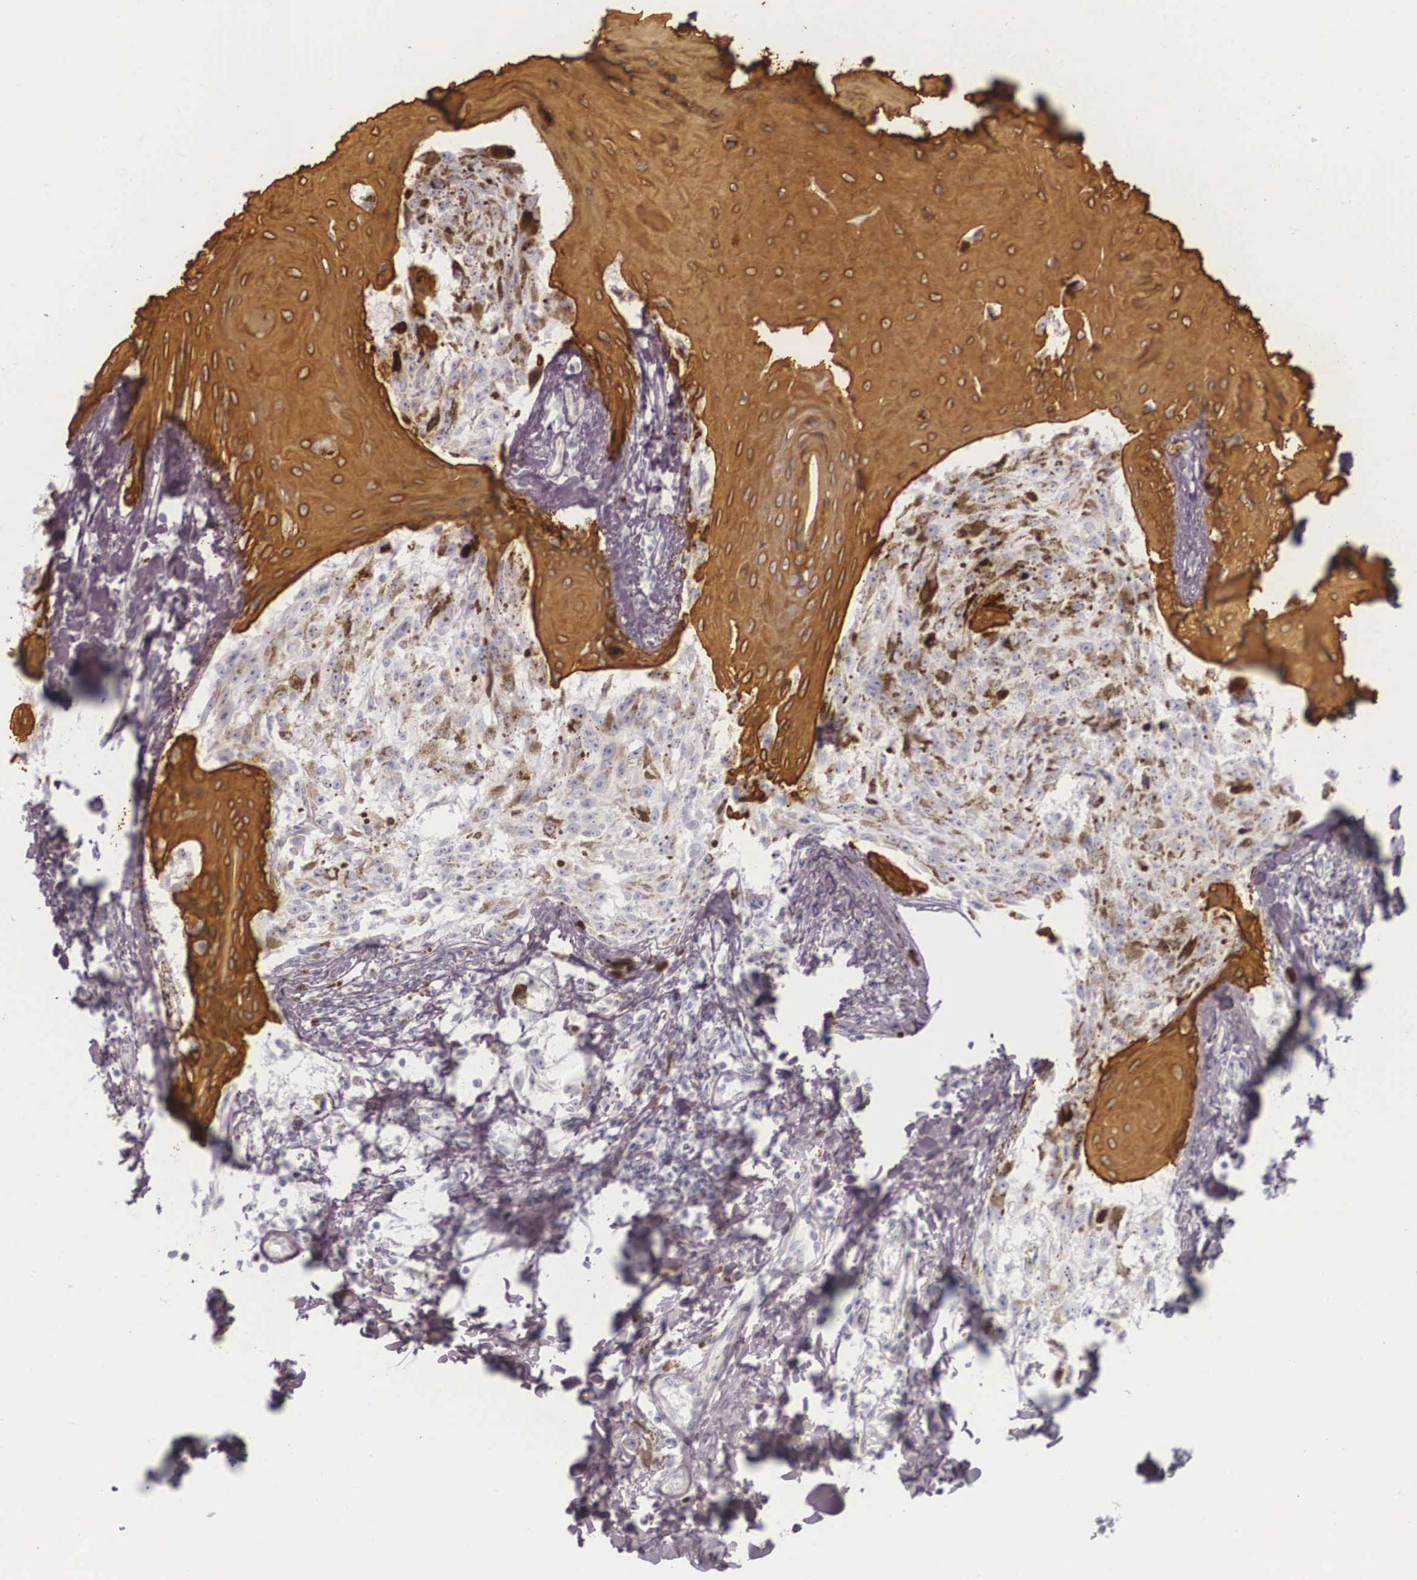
{"staining": {"intensity": "weak", "quantity": "<25%", "location": "cytoplasmic/membranous"}, "tissue": "melanoma", "cell_type": "Tumor cells", "image_type": "cancer", "snomed": [{"axis": "morphology", "description": "Malignant melanoma, NOS"}, {"axis": "topography", "description": "Skin"}], "caption": "Immunohistochemical staining of malignant melanoma exhibits no significant positivity in tumor cells. (Immunohistochemistry, brightfield microscopy, high magnification).", "gene": "KRT14", "patient": {"sex": "female", "age": 82}}